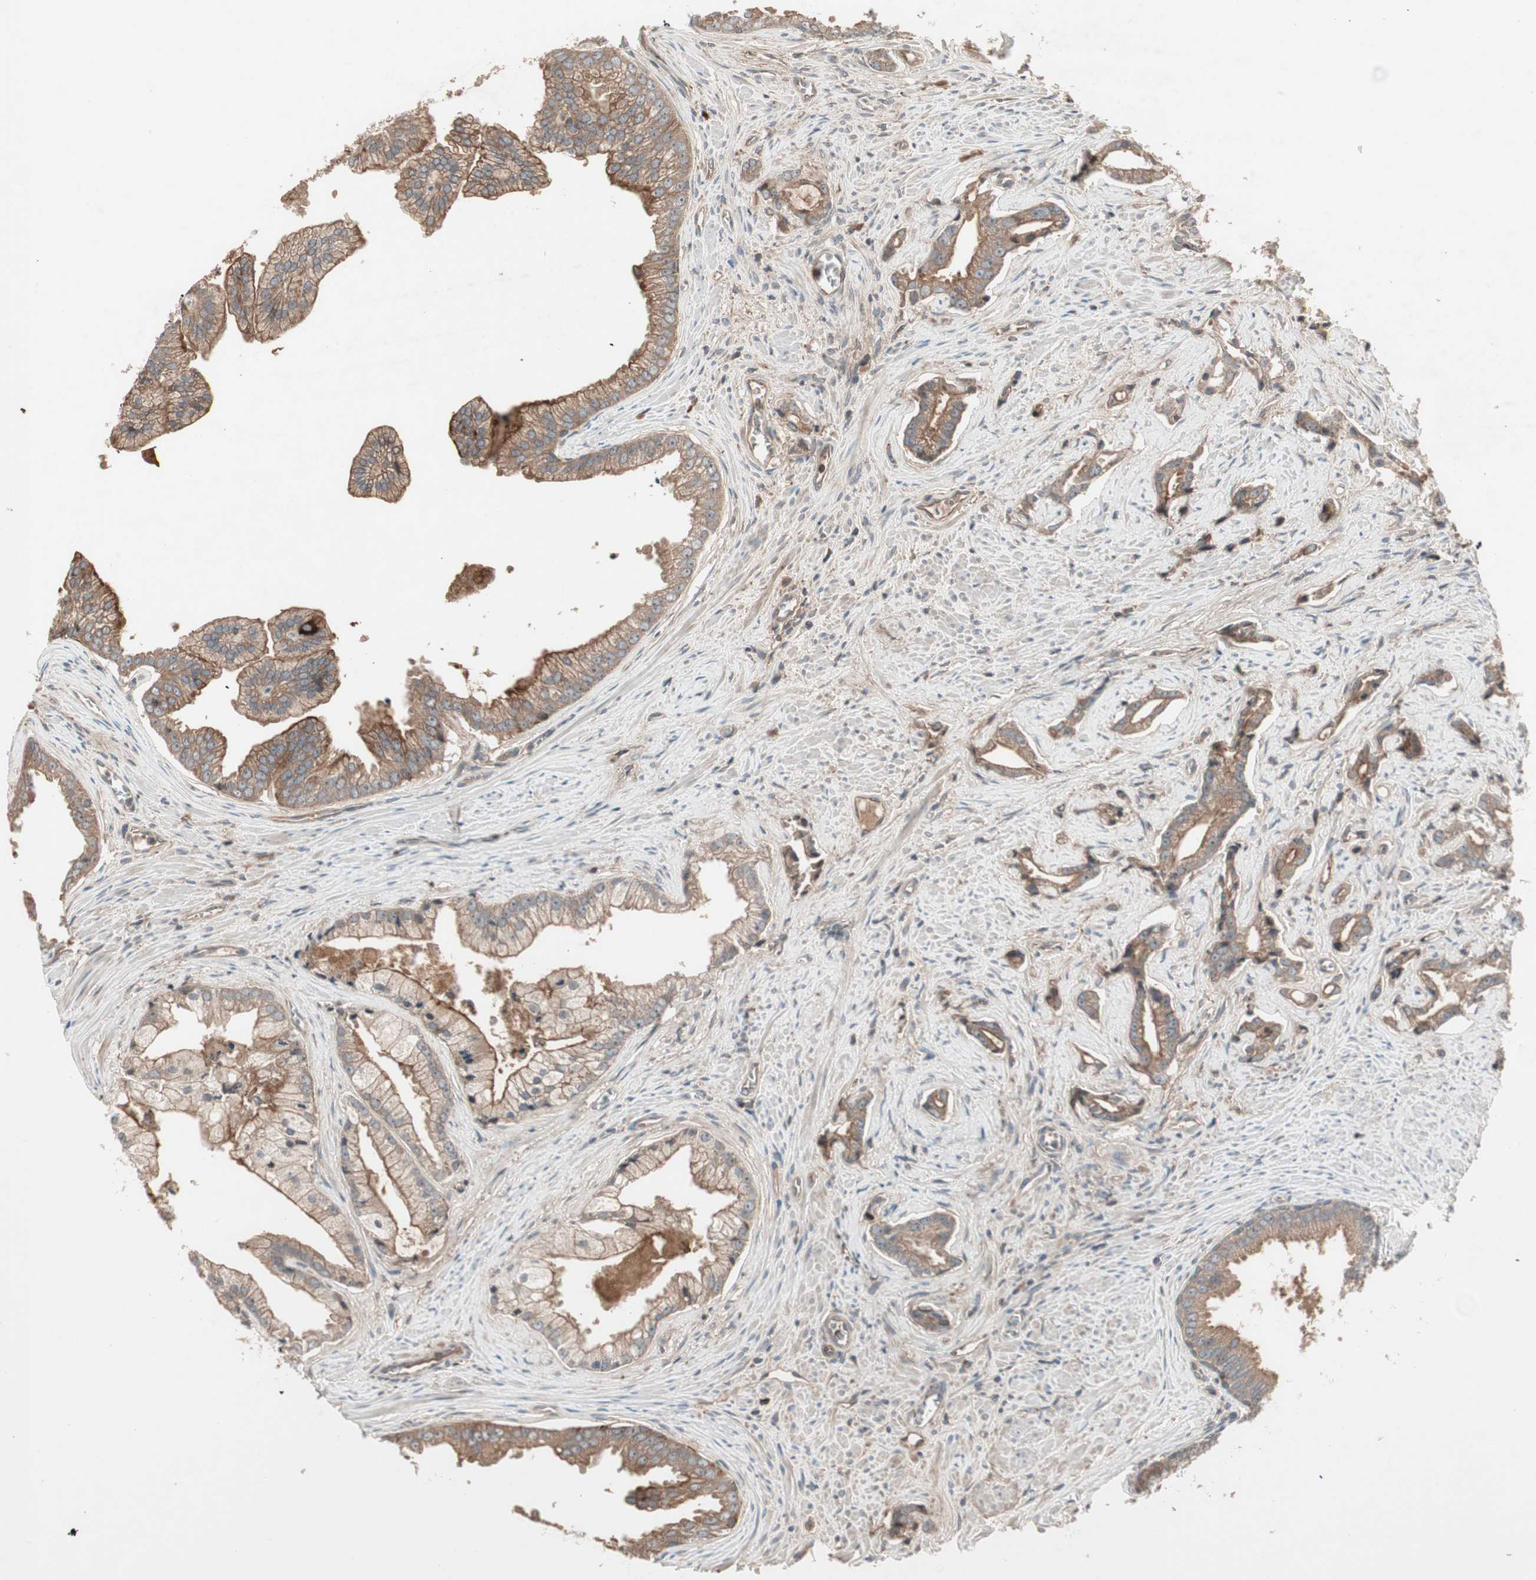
{"staining": {"intensity": "moderate", "quantity": ">75%", "location": "cytoplasmic/membranous"}, "tissue": "prostate cancer", "cell_type": "Tumor cells", "image_type": "cancer", "snomed": [{"axis": "morphology", "description": "Adenocarcinoma, High grade"}, {"axis": "topography", "description": "Prostate"}], "caption": "A high-resolution photomicrograph shows IHC staining of prostate cancer, which reveals moderate cytoplasmic/membranous positivity in about >75% of tumor cells.", "gene": "TFPI", "patient": {"sex": "male", "age": 67}}